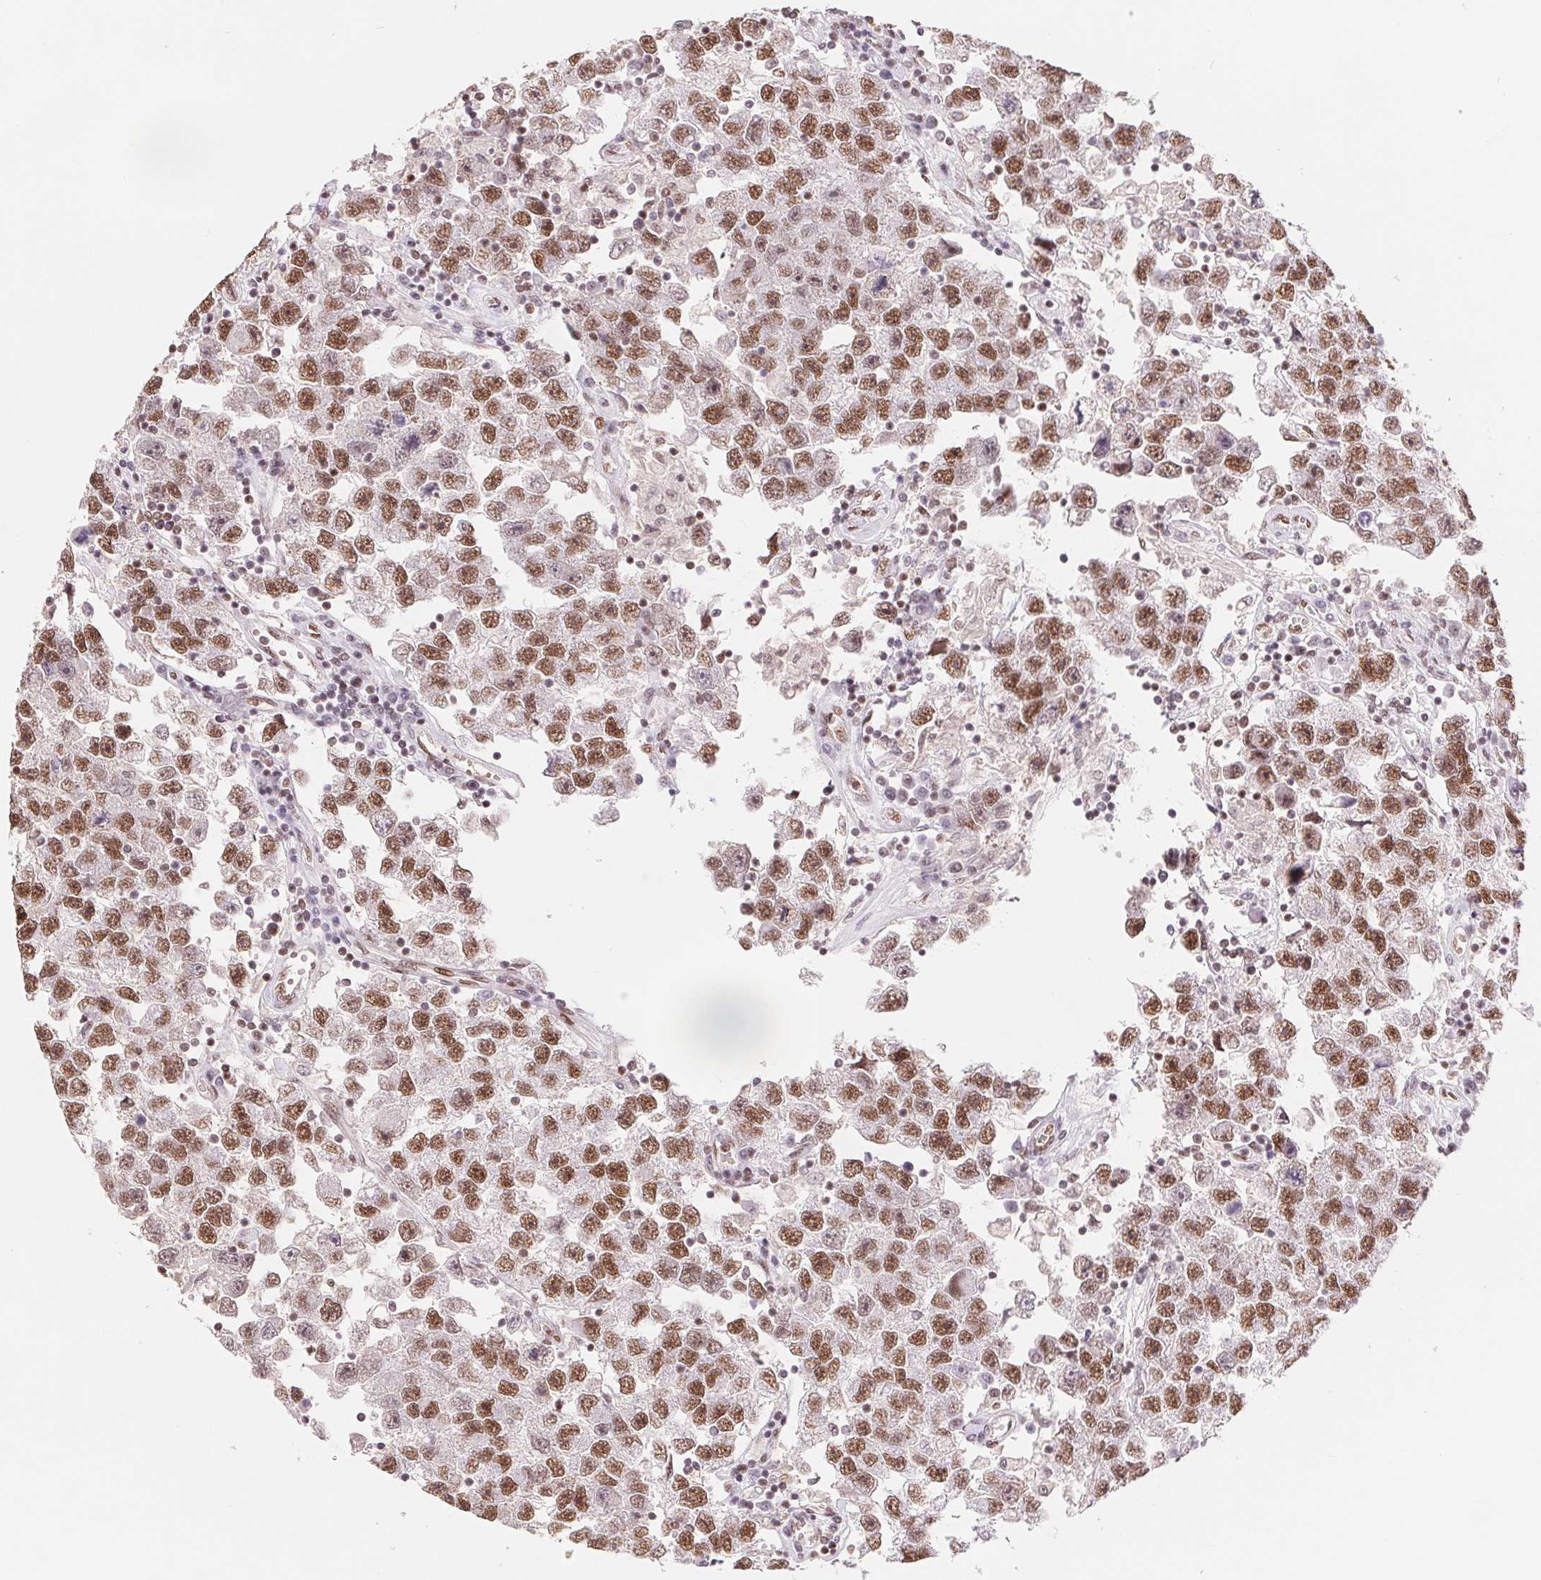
{"staining": {"intensity": "moderate", "quantity": ">75%", "location": "nuclear"}, "tissue": "testis cancer", "cell_type": "Tumor cells", "image_type": "cancer", "snomed": [{"axis": "morphology", "description": "Seminoma, NOS"}, {"axis": "topography", "description": "Testis"}], "caption": "This is an image of immunohistochemistry staining of testis cancer (seminoma), which shows moderate positivity in the nuclear of tumor cells.", "gene": "SREK1", "patient": {"sex": "male", "age": 26}}